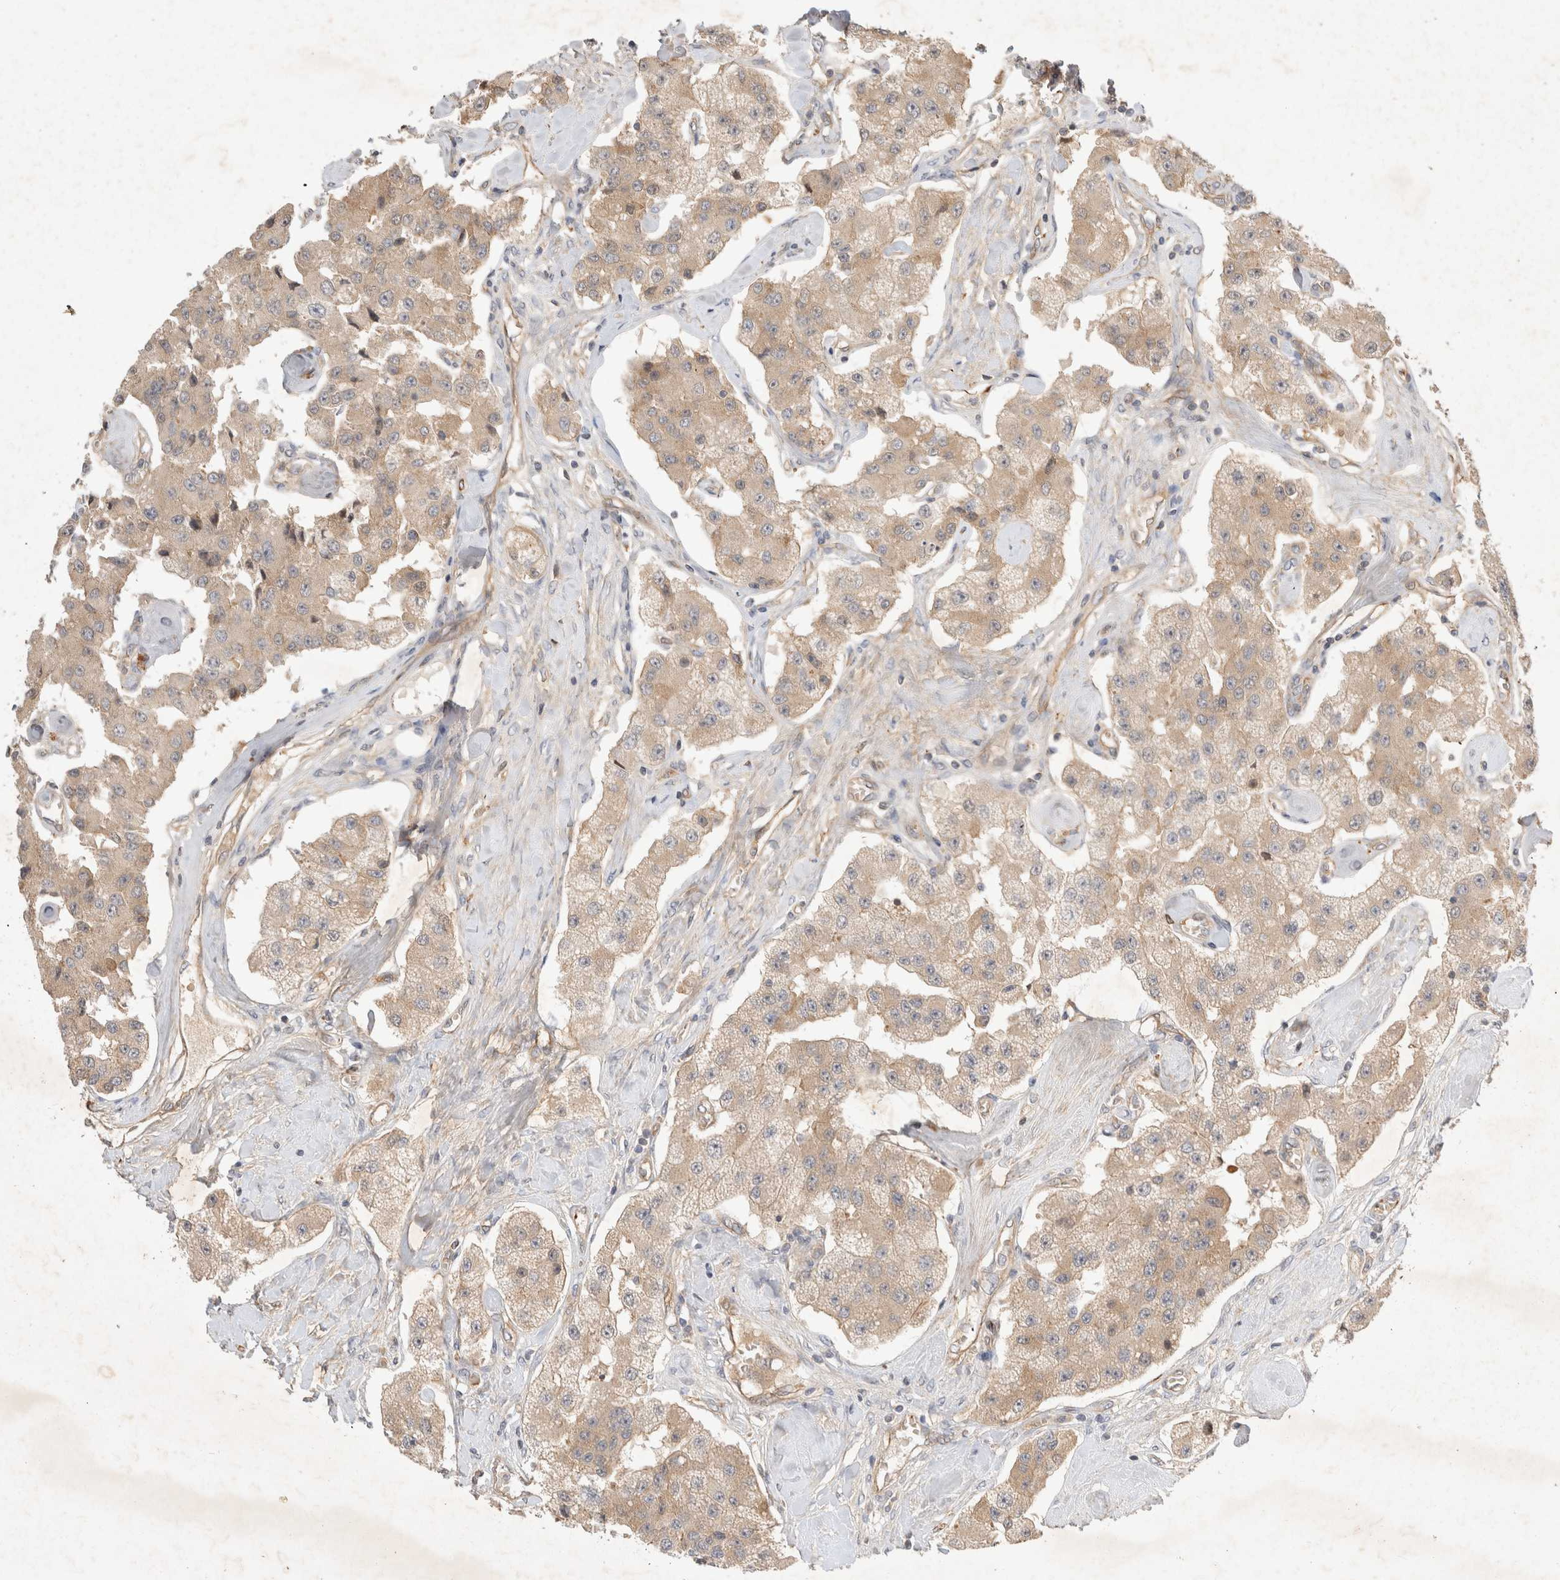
{"staining": {"intensity": "weak", "quantity": ">75%", "location": "cytoplasmic/membranous"}, "tissue": "carcinoid", "cell_type": "Tumor cells", "image_type": "cancer", "snomed": [{"axis": "morphology", "description": "Carcinoid, malignant, NOS"}, {"axis": "topography", "description": "Pancreas"}], "caption": "A brown stain highlights weak cytoplasmic/membranous positivity of a protein in carcinoid tumor cells. The protein is shown in brown color, while the nuclei are stained blue.", "gene": "YES1", "patient": {"sex": "male", "age": 41}}